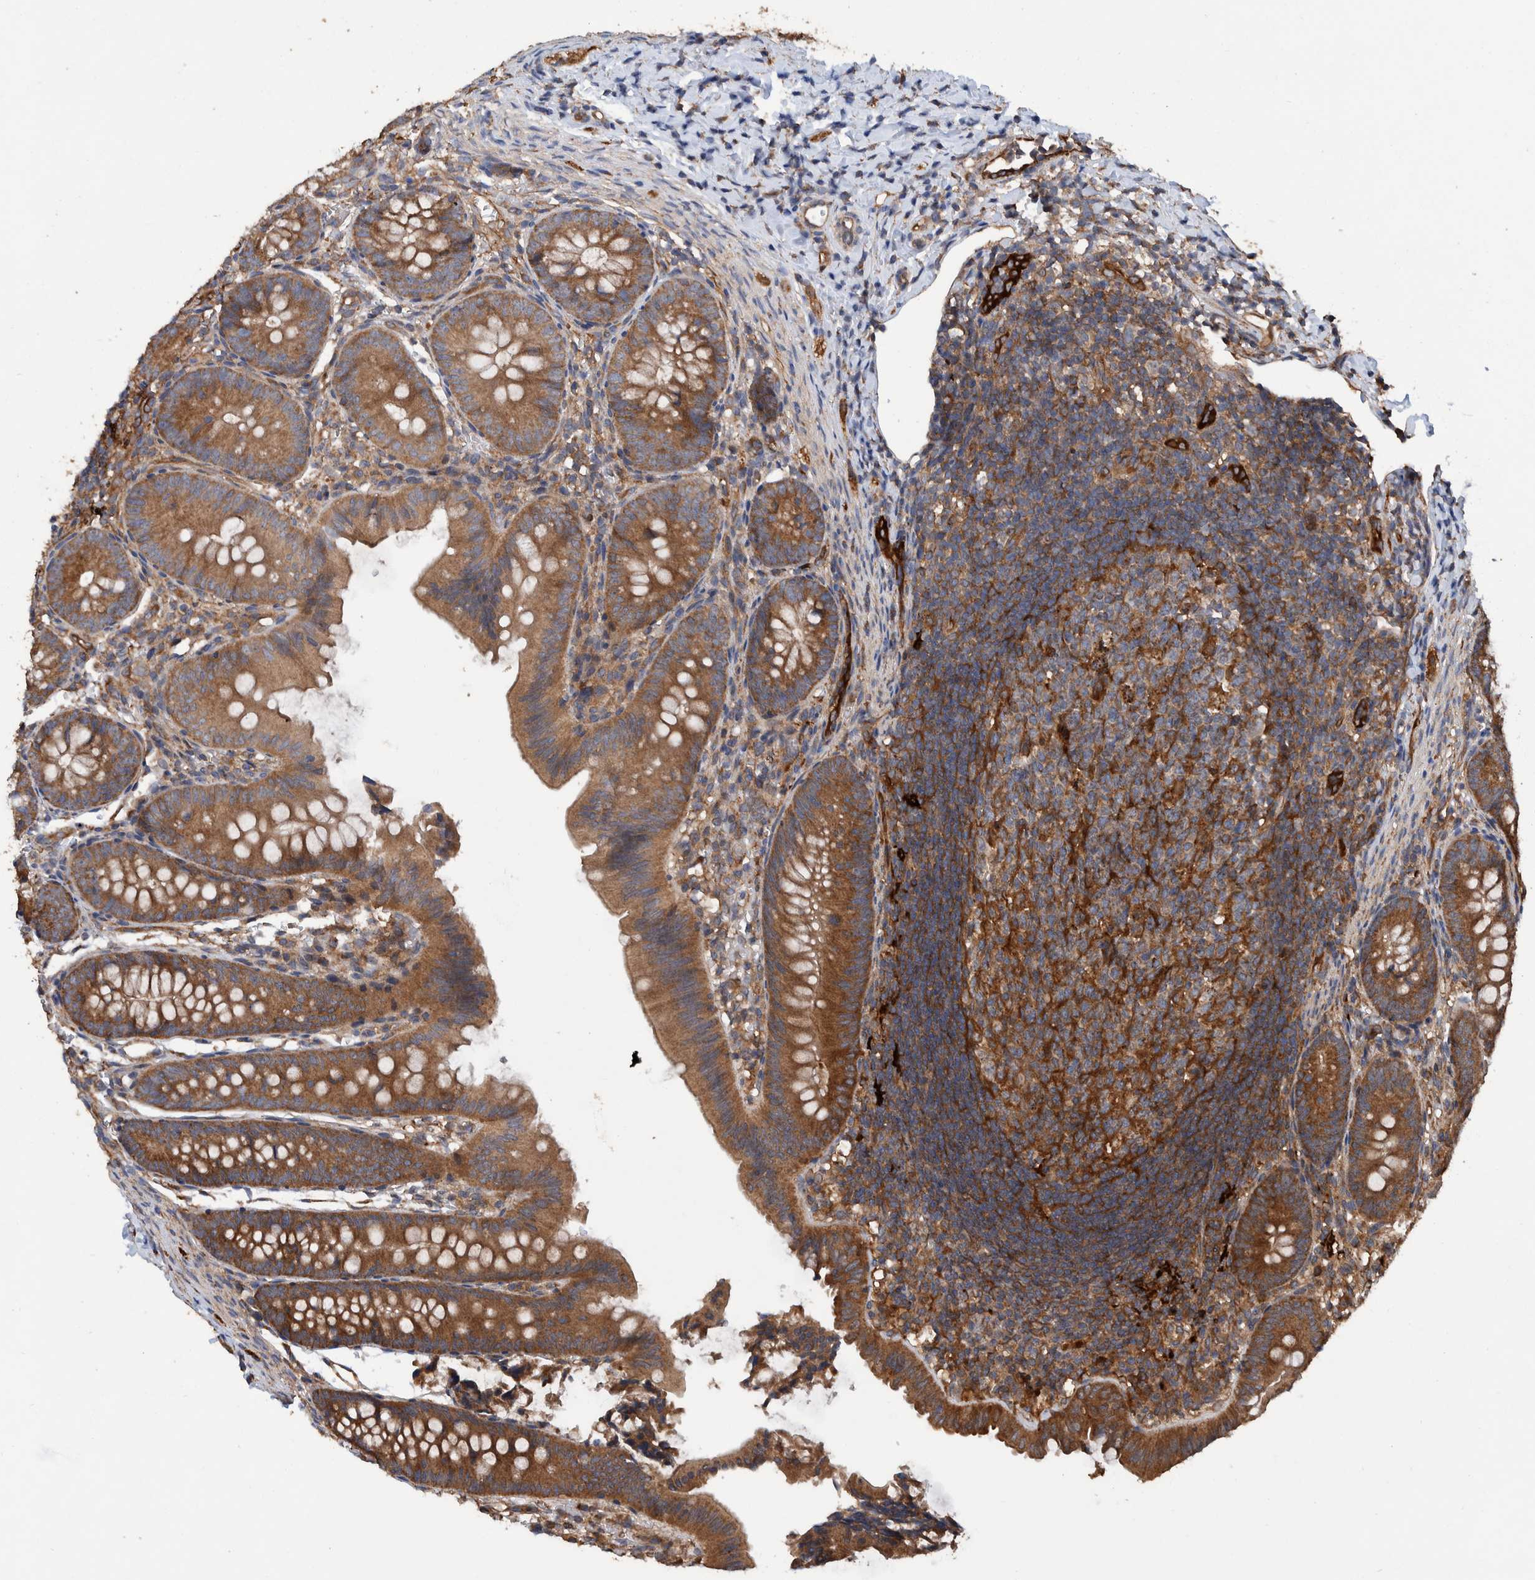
{"staining": {"intensity": "strong", "quantity": ">75%", "location": "cytoplasmic/membranous"}, "tissue": "appendix", "cell_type": "Glandular cells", "image_type": "normal", "snomed": [{"axis": "morphology", "description": "Normal tissue, NOS"}, {"axis": "topography", "description": "Appendix"}], "caption": "Protein staining reveals strong cytoplasmic/membranous positivity in approximately >75% of glandular cells in benign appendix.", "gene": "ENSG00000251537", "patient": {"sex": "male", "age": 1}}